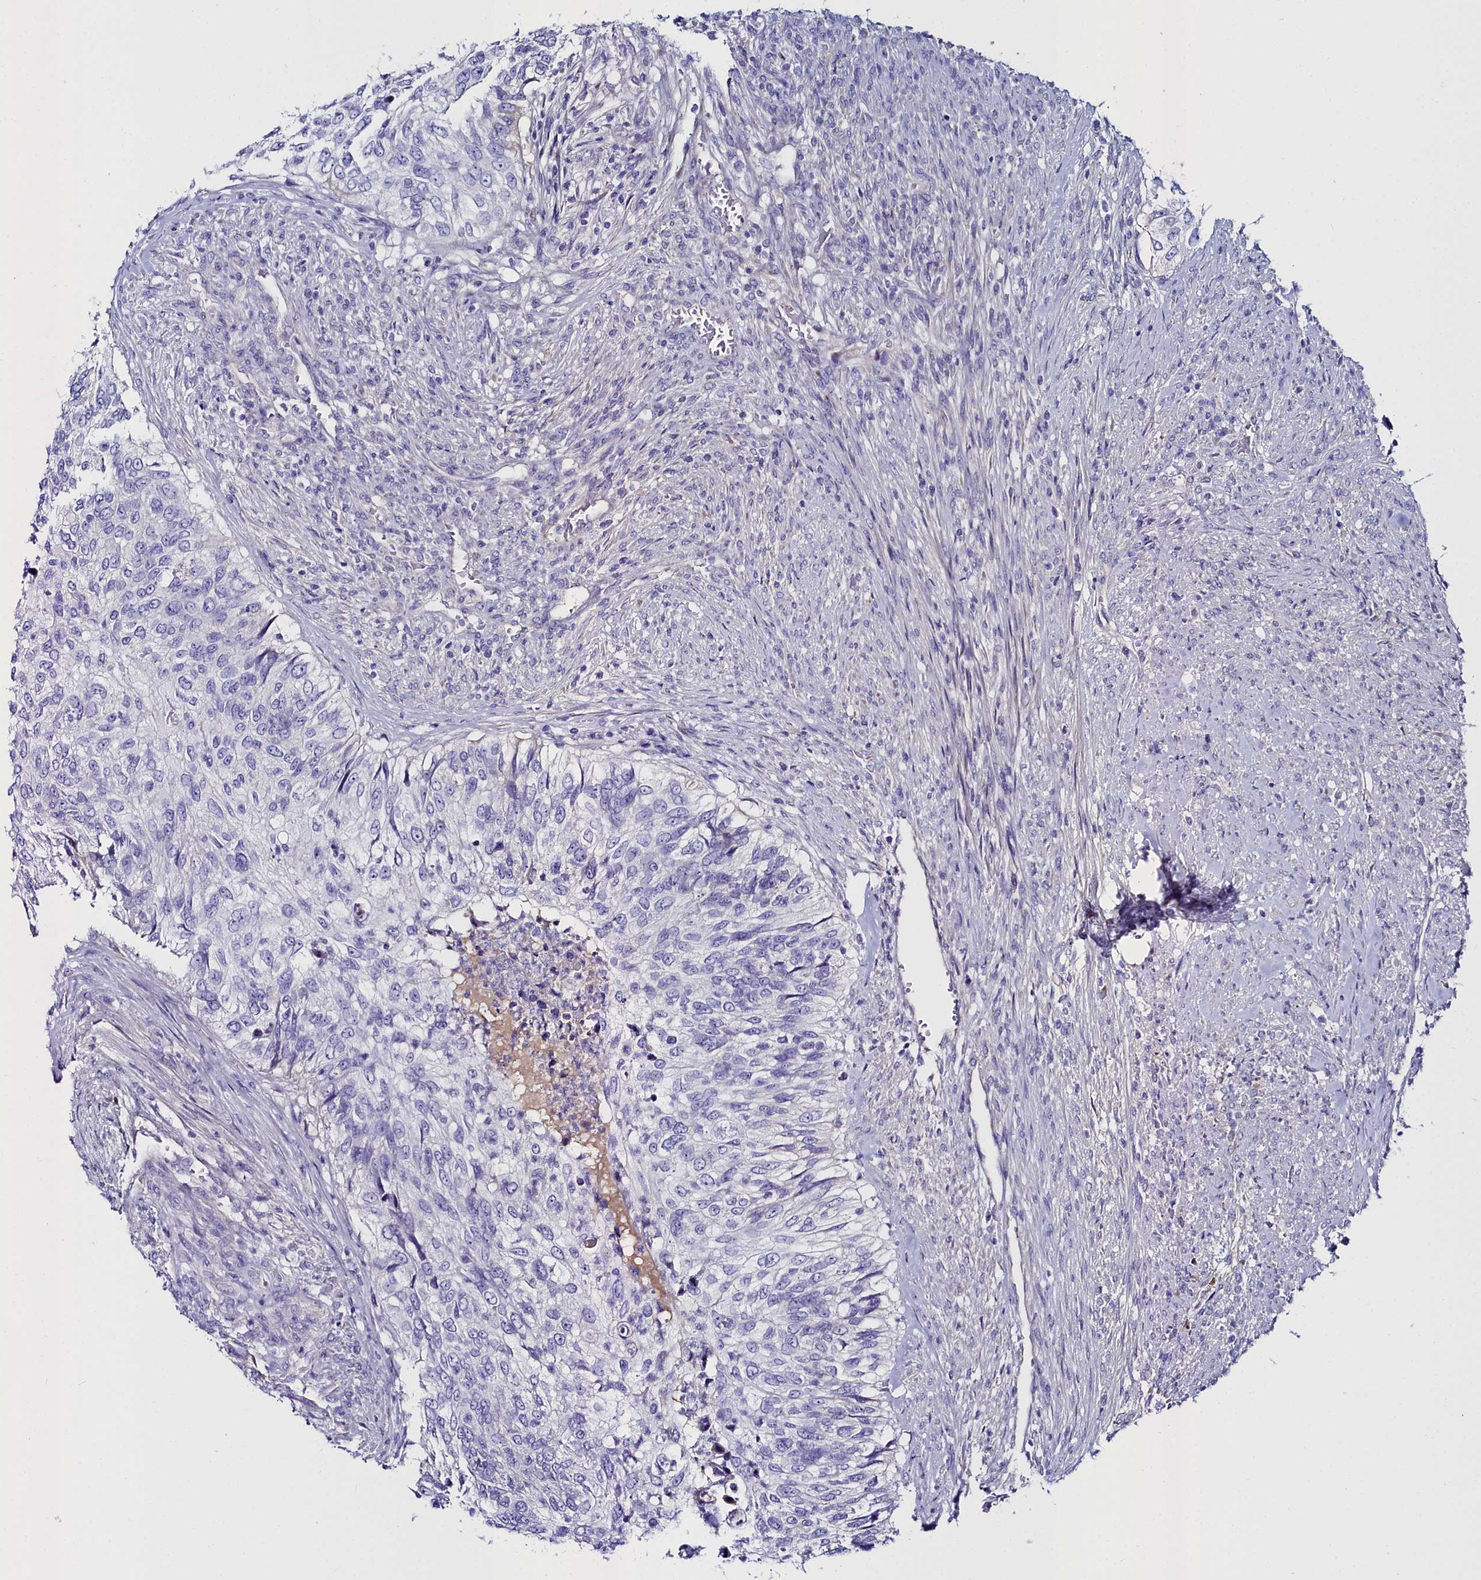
{"staining": {"intensity": "negative", "quantity": "none", "location": "none"}, "tissue": "urothelial cancer", "cell_type": "Tumor cells", "image_type": "cancer", "snomed": [{"axis": "morphology", "description": "Urothelial carcinoma, High grade"}, {"axis": "topography", "description": "Urinary bladder"}], "caption": "Immunohistochemistry image of neoplastic tissue: human urothelial cancer stained with DAB (3,3'-diaminobenzidine) displays no significant protein positivity in tumor cells.", "gene": "SLC49A3", "patient": {"sex": "female", "age": 60}}